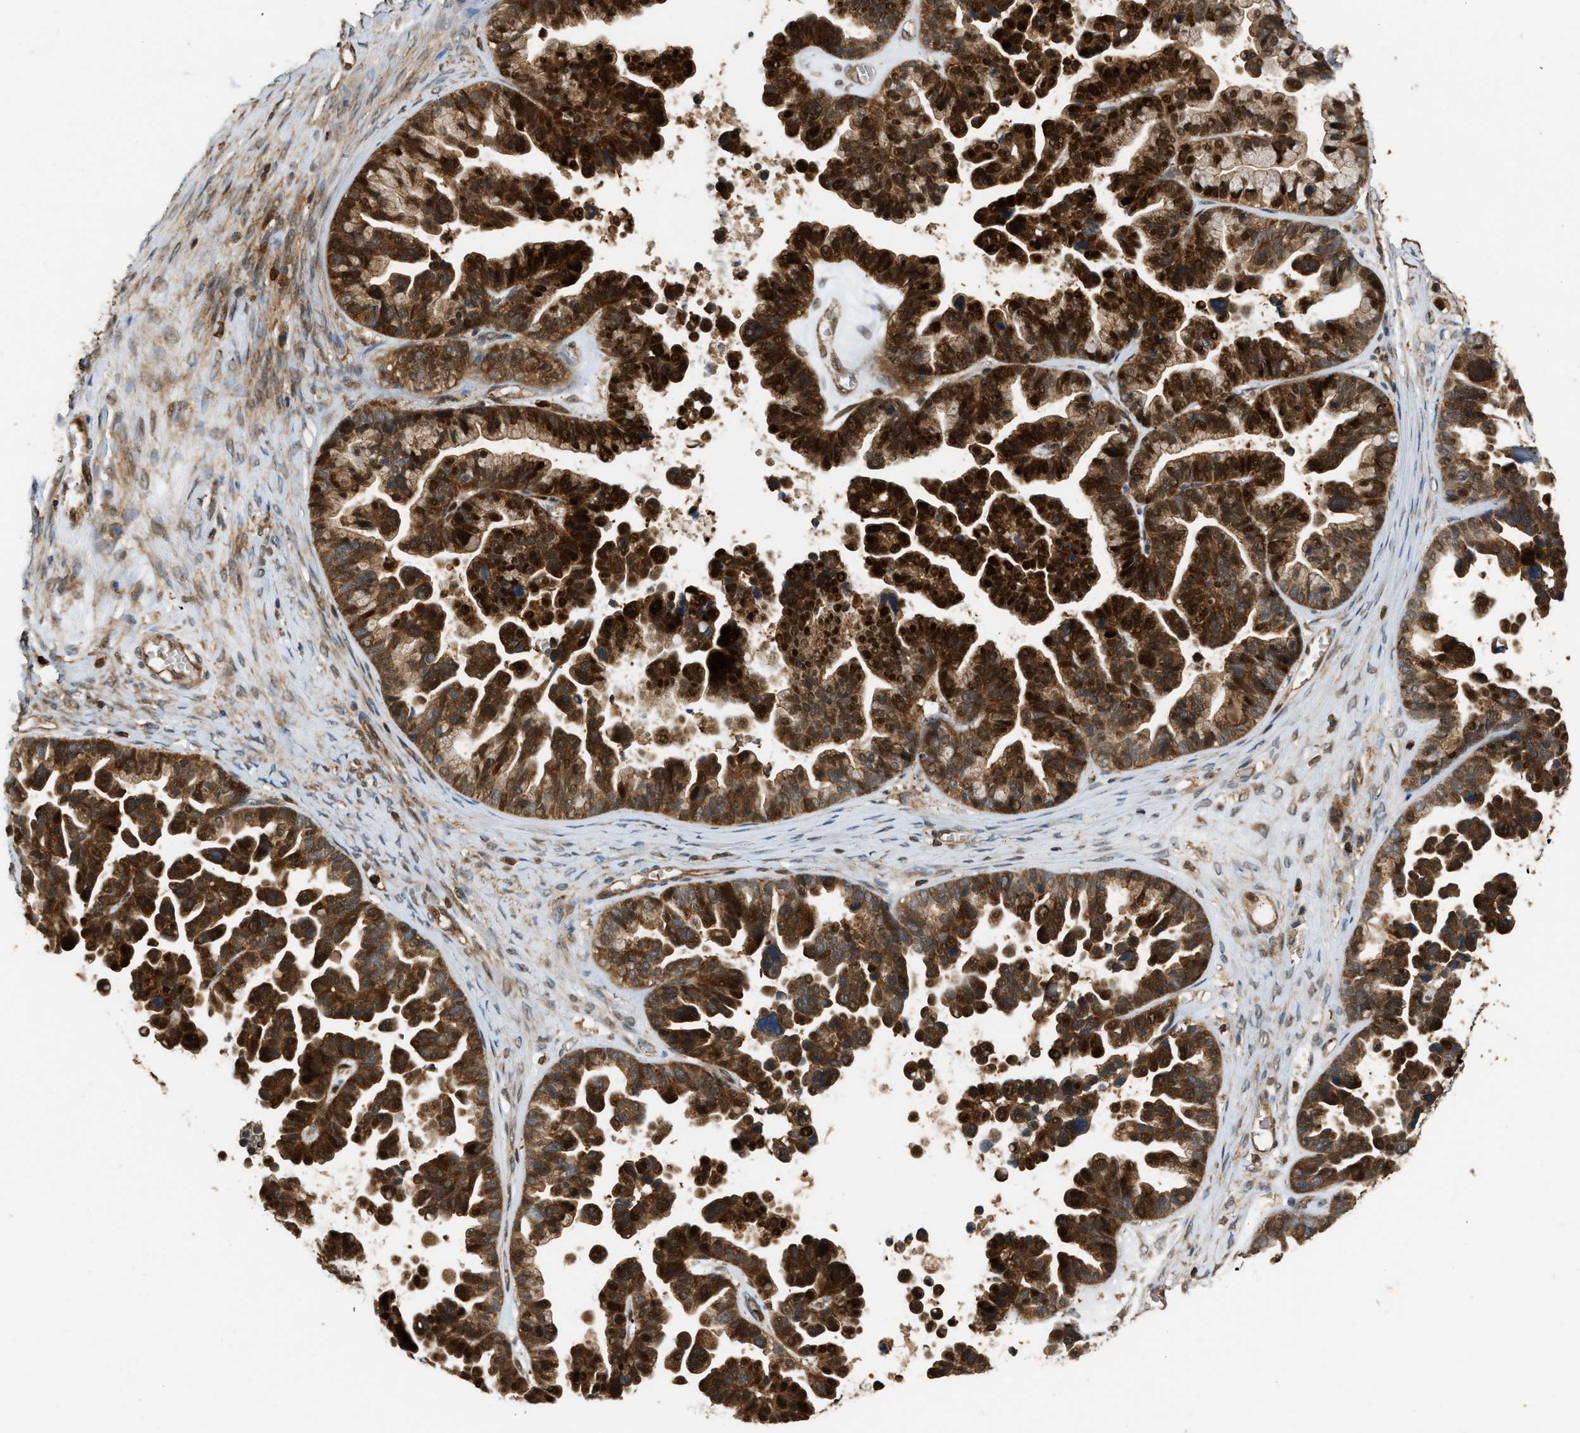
{"staining": {"intensity": "strong", "quantity": ">75%", "location": "cytoplasmic/membranous"}, "tissue": "ovarian cancer", "cell_type": "Tumor cells", "image_type": "cancer", "snomed": [{"axis": "morphology", "description": "Cystadenocarcinoma, serous, NOS"}, {"axis": "topography", "description": "Ovary"}], "caption": "Ovarian serous cystadenocarcinoma tissue displays strong cytoplasmic/membranous positivity in about >75% of tumor cells, visualized by immunohistochemistry.", "gene": "GOPC", "patient": {"sex": "female", "age": 56}}